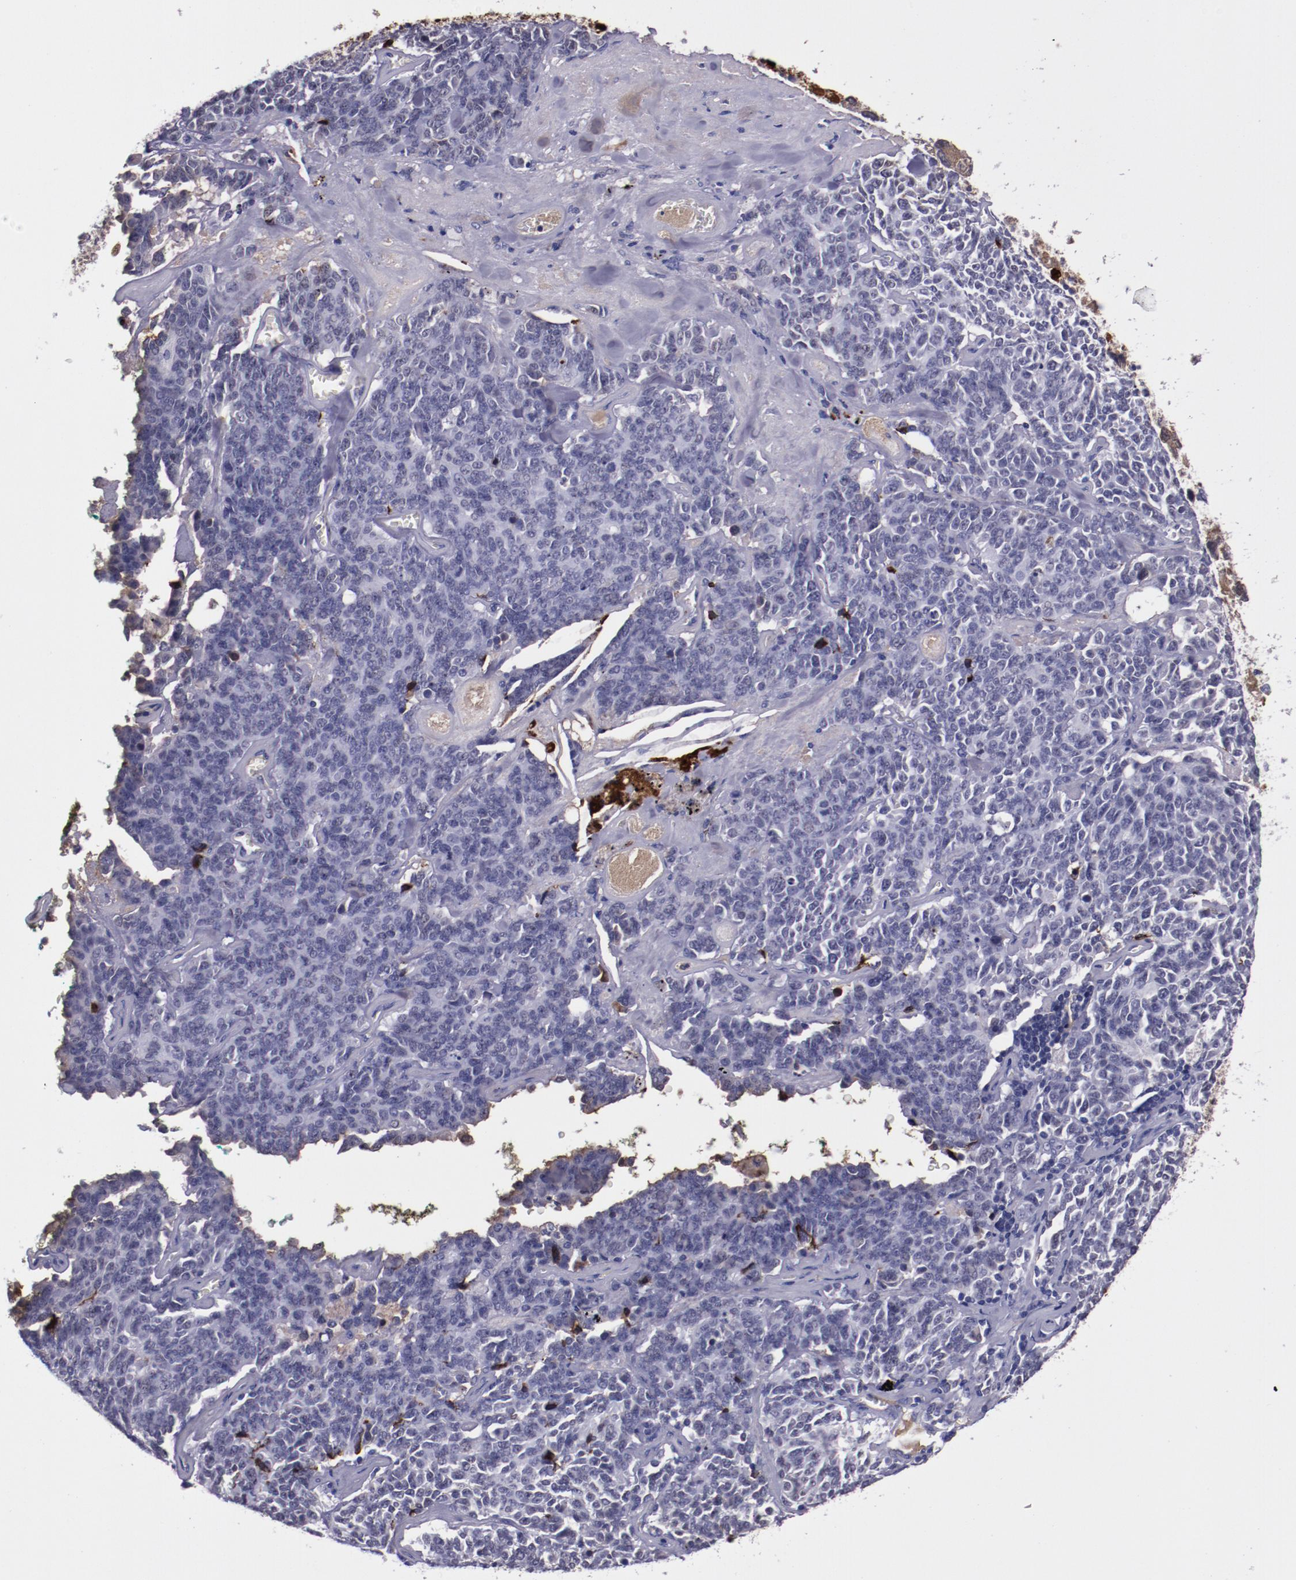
{"staining": {"intensity": "negative", "quantity": "none", "location": "none"}, "tissue": "lung cancer", "cell_type": "Tumor cells", "image_type": "cancer", "snomed": [{"axis": "morphology", "description": "Neoplasm, malignant, NOS"}, {"axis": "topography", "description": "Lung"}], "caption": "Tumor cells show no significant staining in lung neoplasm (malignant). (Stains: DAB immunohistochemistry (IHC) with hematoxylin counter stain, Microscopy: brightfield microscopy at high magnification).", "gene": "APOH", "patient": {"sex": "female", "age": 58}}